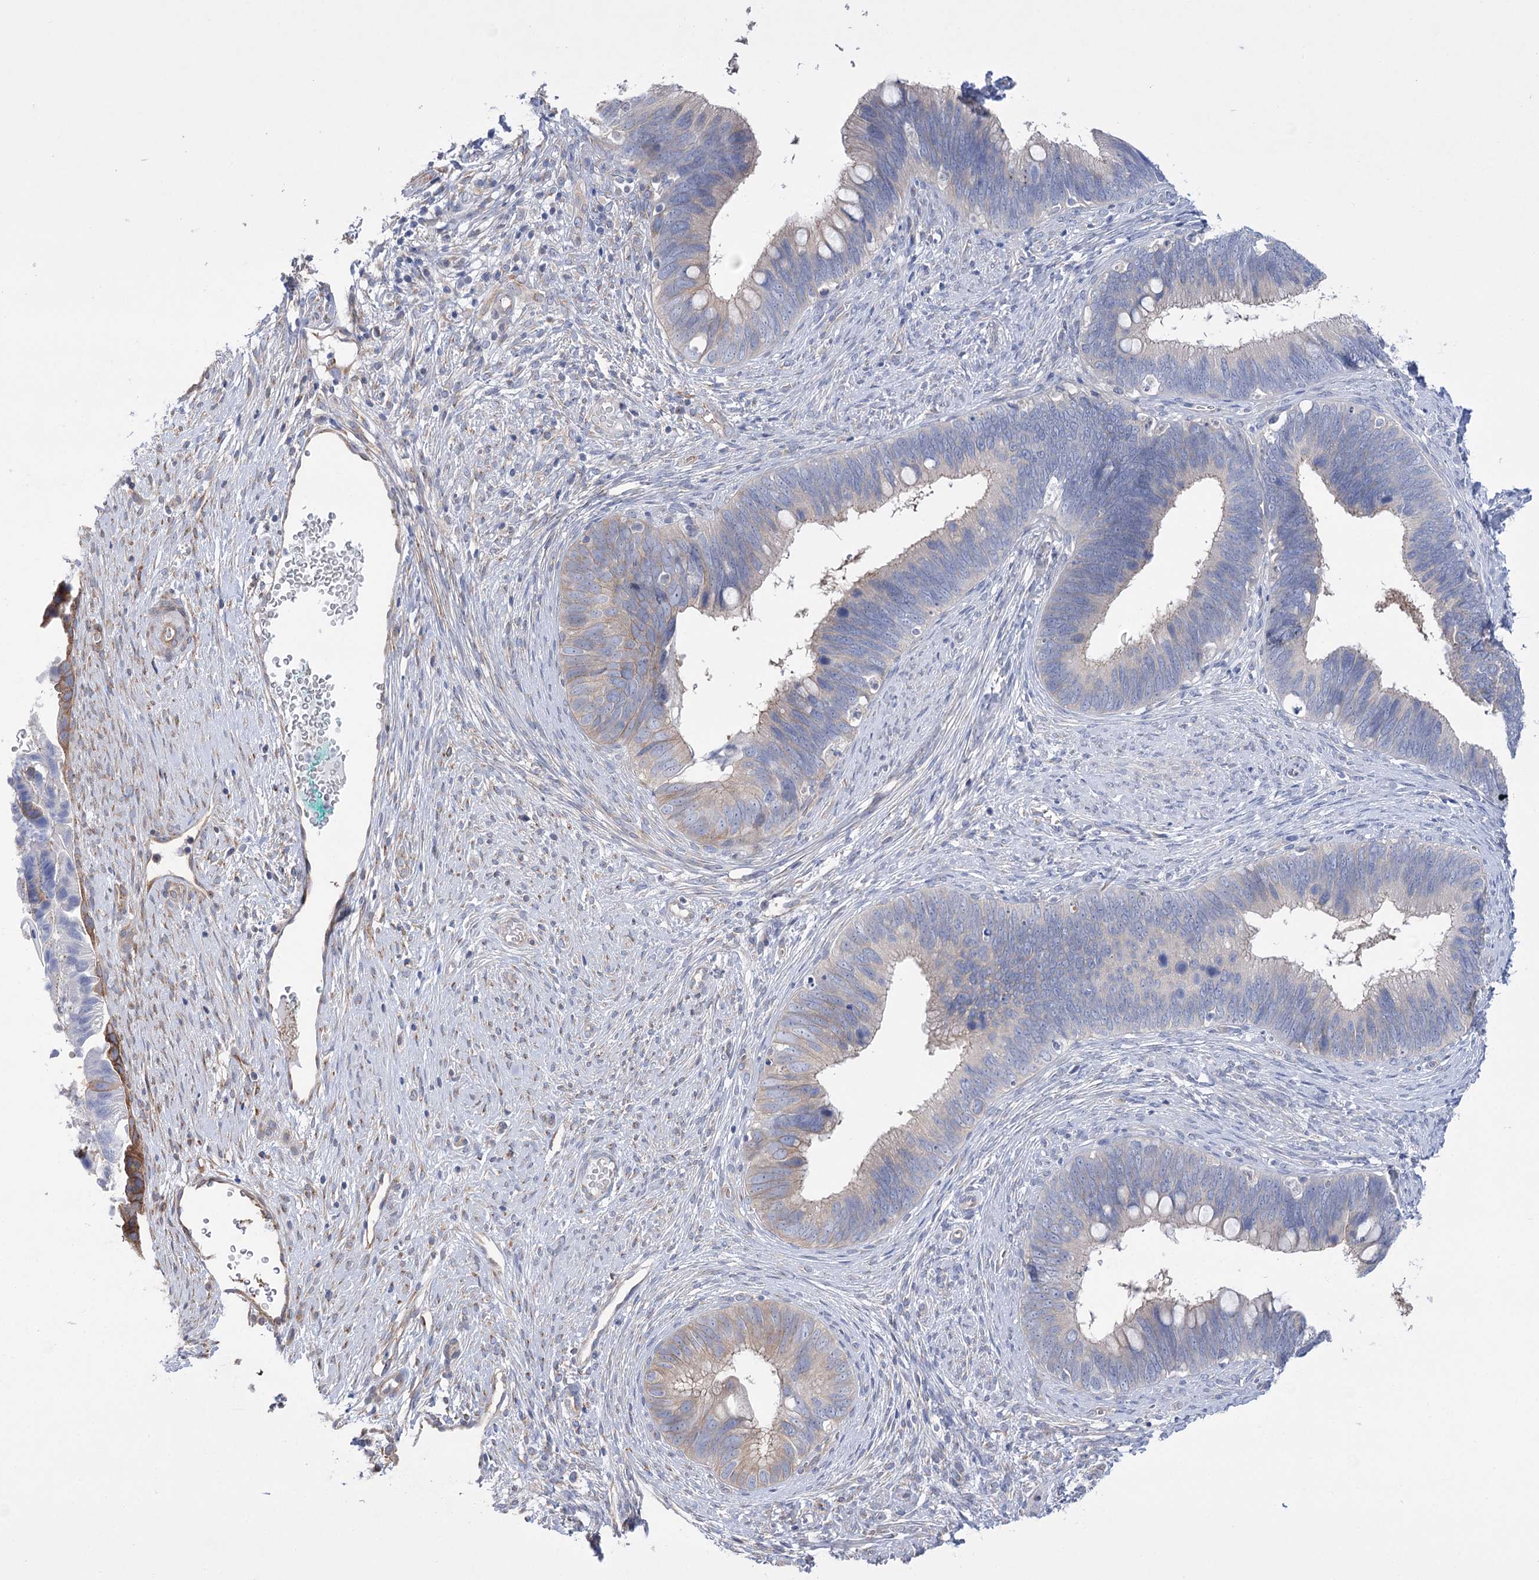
{"staining": {"intensity": "negative", "quantity": "none", "location": "none"}, "tissue": "cervical cancer", "cell_type": "Tumor cells", "image_type": "cancer", "snomed": [{"axis": "morphology", "description": "Adenocarcinoma, NOS"}, {"axis": "topography", "description": "Cervix"}], "caption": "Immunohistochemistry of adenocarcinoma (cervical) exhibits no expression in tumor cells. (Stains: DAB immunohistochemistry (IHC) with hematoxylin counter stain, Microscopy: brightfield microscopy at high magnification).", "gene": "LRRC34", "patient": {"sex": "female", "age": 42}}